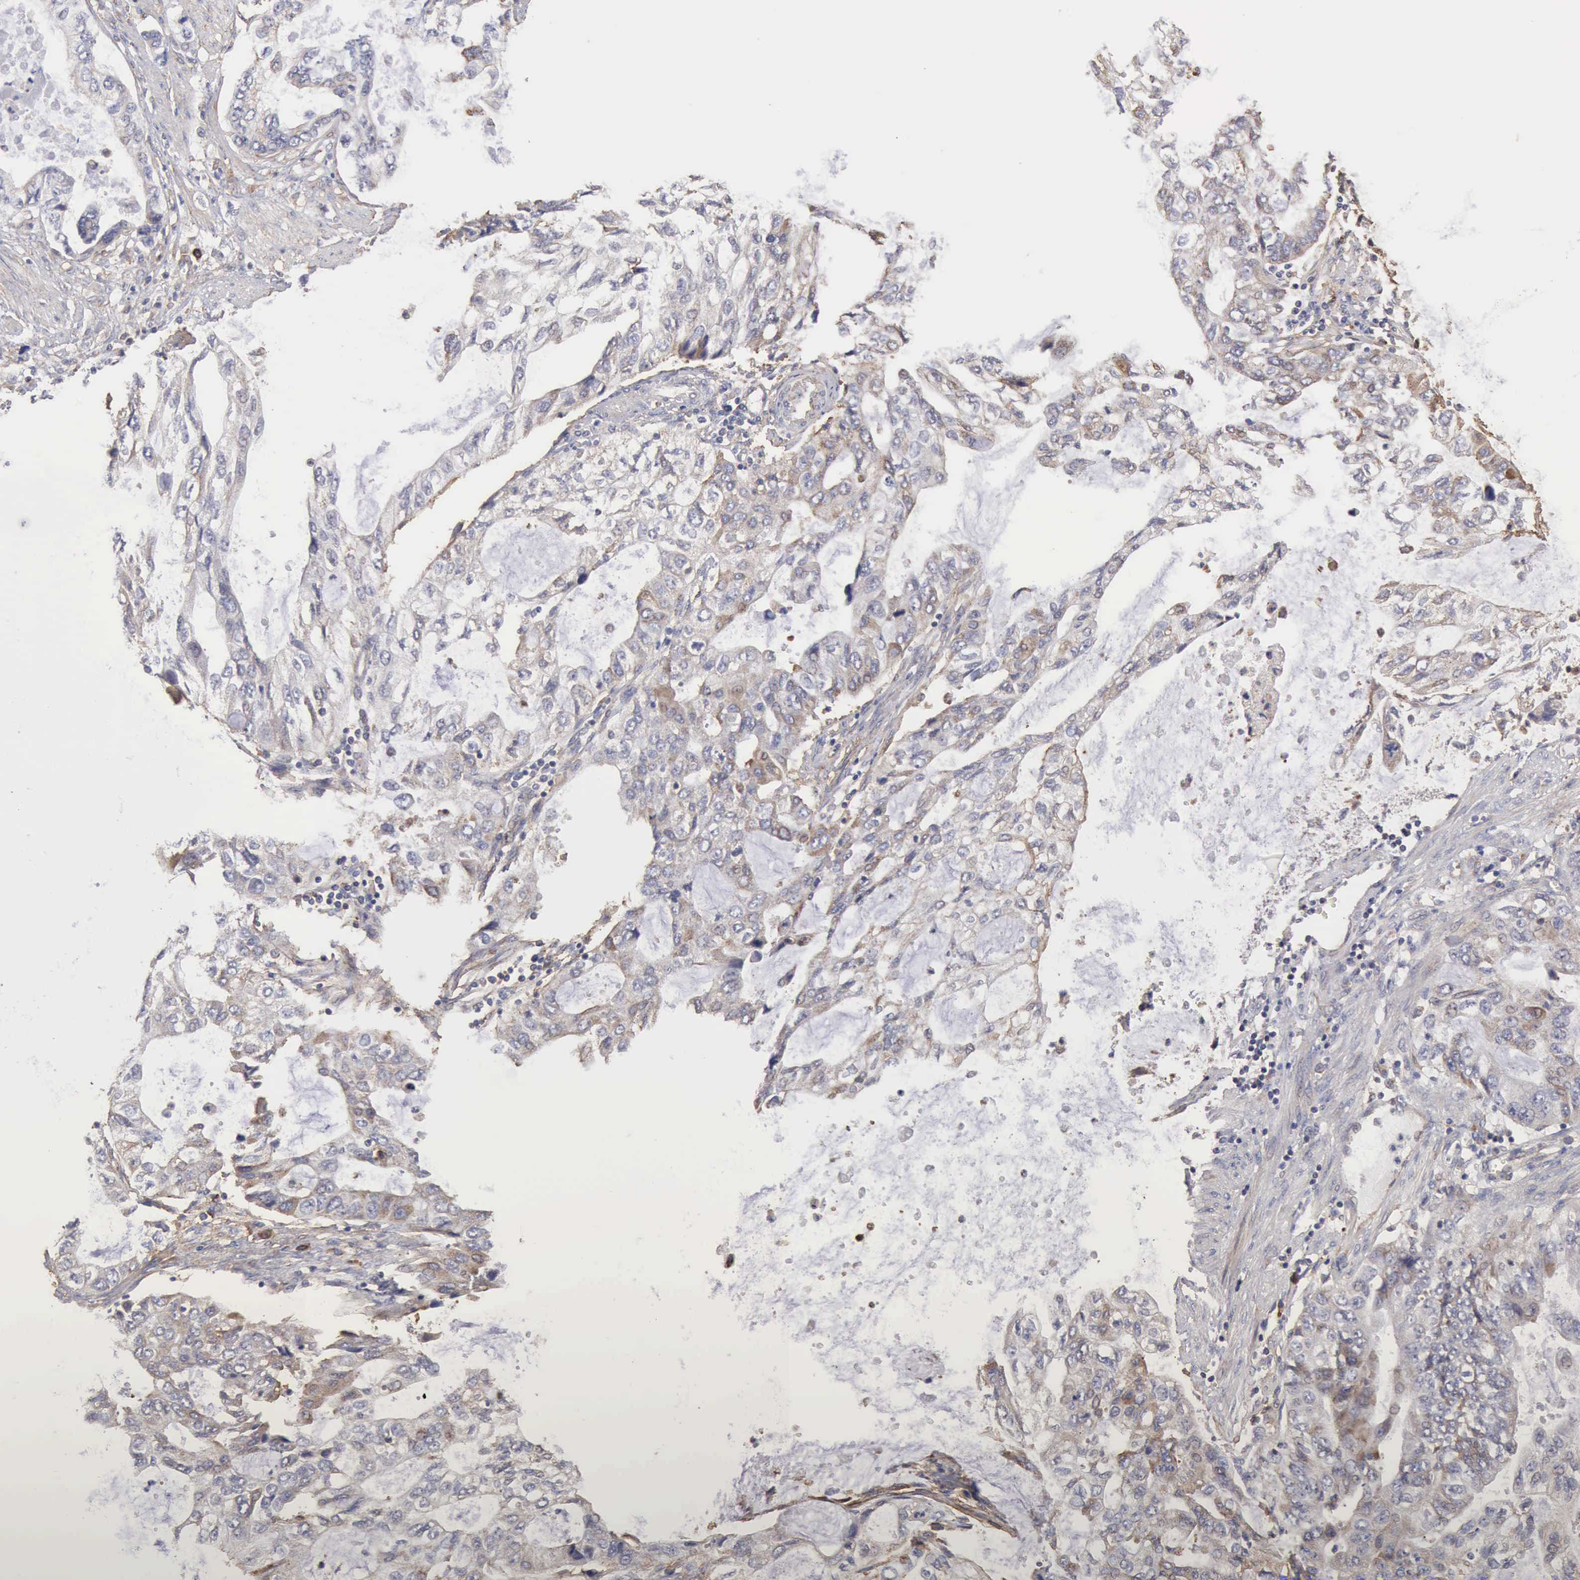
{"staining": {"intensity": "weak", "quantity": "<25%", "location": "cytoplasmic/membranous"}, "tissue": "stomach cancer", "cell_type": "Tumor cells", "image_type": "cancer", "snomed": [{"axis": "morphology", "description": "Adenocarcinoma, NOS"}, {"axis": "topography", "description": "Stomach, upper"}], "caption": "Tumor cells show no significant positivity in stomach cancer (adenocarcinoma).", "gene": "GPR101", "patient": {"sex": "female", "age": 52}}